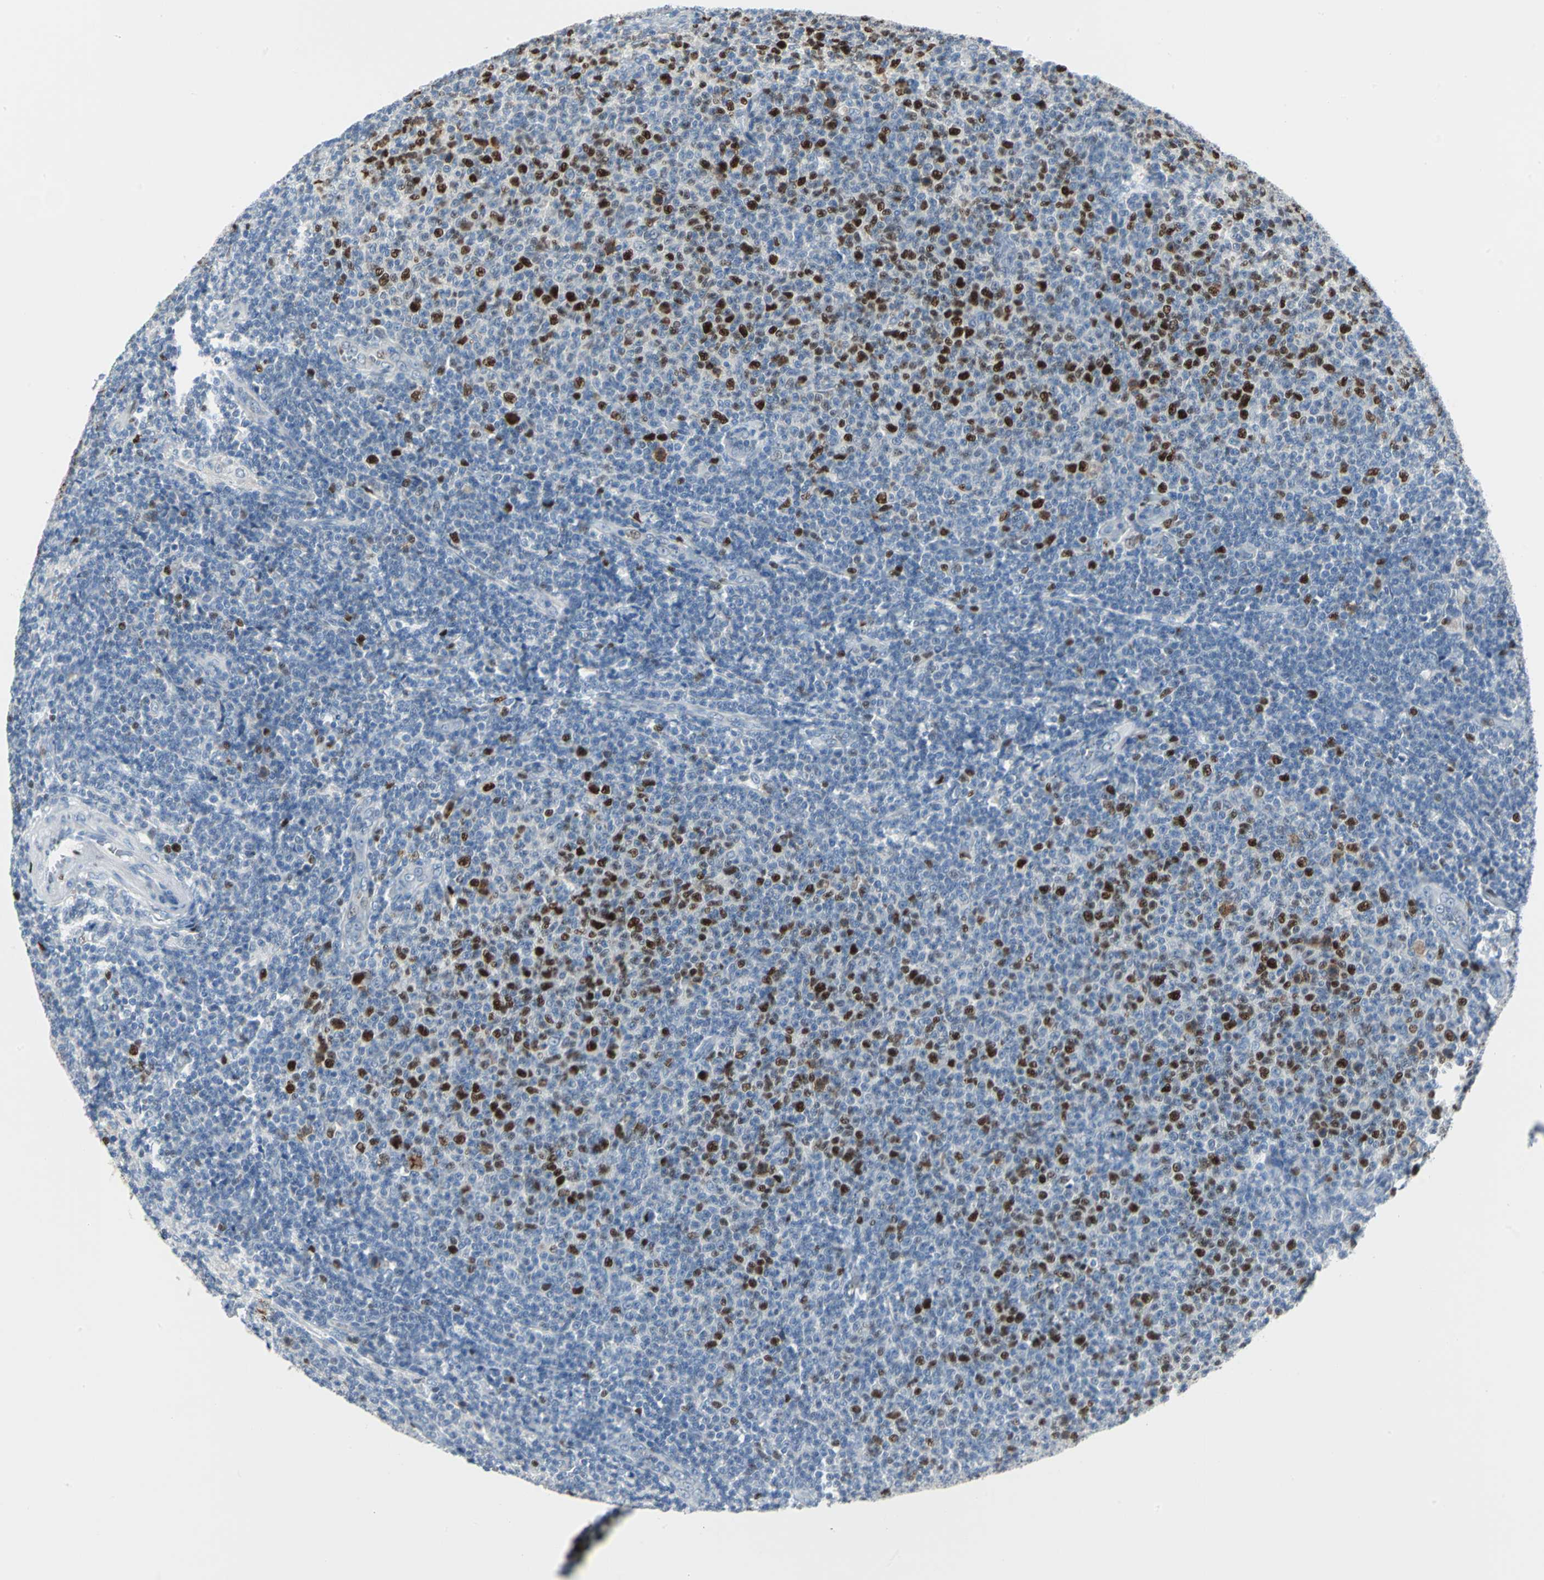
{"staining": {"intensity": "strong", "quantity": "<25%", "location": "nuclear"}, "tissue": "lymphoma", "cell_type": "Tumor cells", "image_type": "cancer", "snomed": [{"axis": "morphology", "description": "Malignant lymphoma, non-Hodgkin's type, Low grade"}, {"axis": "topography", "description": "Lymph node"}], "caption": "A high-resolution image shows IHC staining of malignant lymphoma, non-Hodgkin's type (low-grade), which displays strong nuclear expression in about <25% of tumor cells.", "gene": "MCM4", "patient": {"sex": "male", "age": 66}}